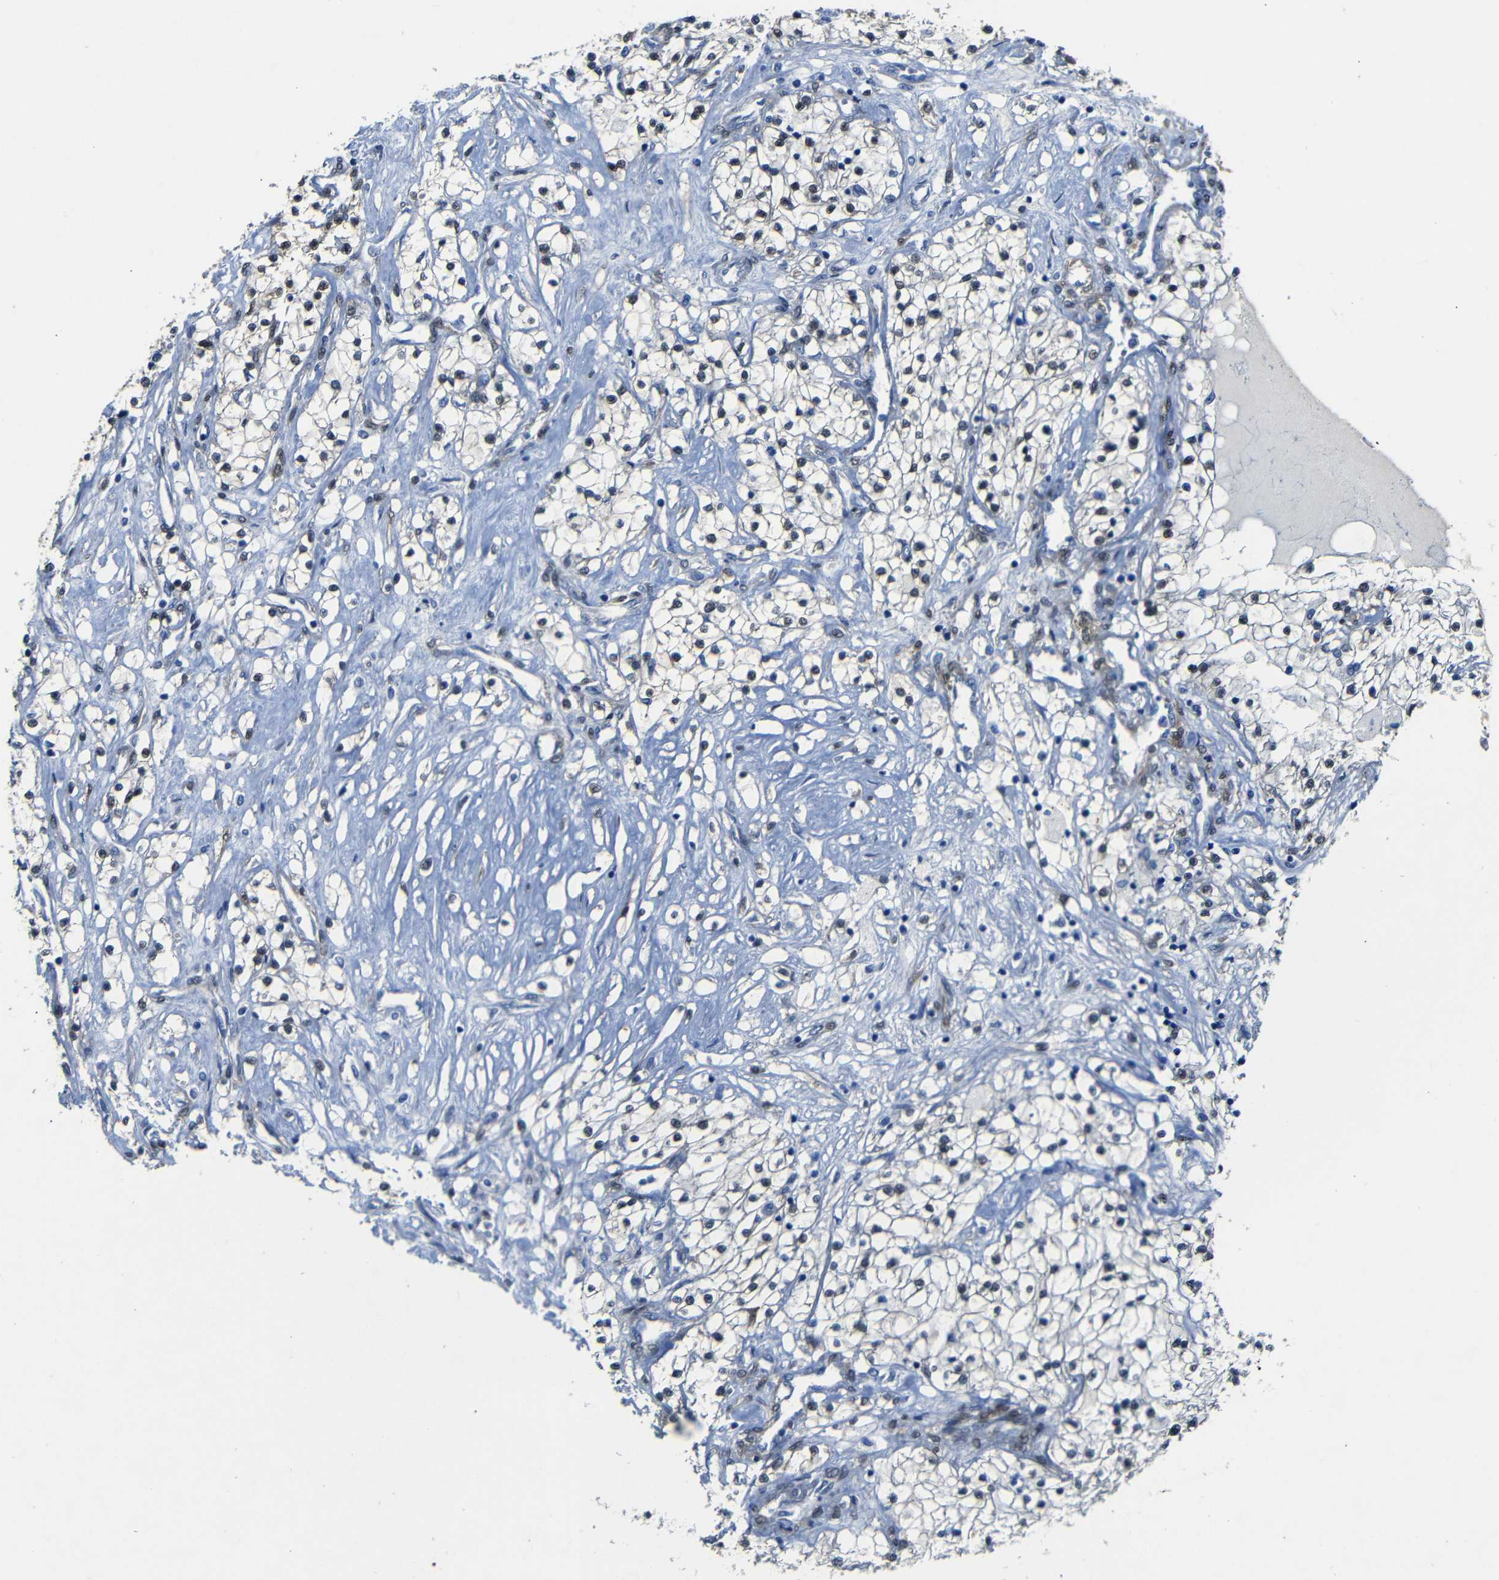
{"staining": {"intensity": "weak", "quantity": "<25%", "location": "nuclear"}, "tissue": "renal cancer", "cell_type": "Tumor cells", "image_type": "cancer", "snomed": [{"axis": "morphology", "description": "Adenocarcinoma, NOS"}, {"axis": "topography", "description": "Kidney"}], "caption": "Tumor cells are negative for protein expression in human renal cancer (adenocarcinoma).", "gene": "YAP1", "patient": {"sex": "male", "age": 68}}